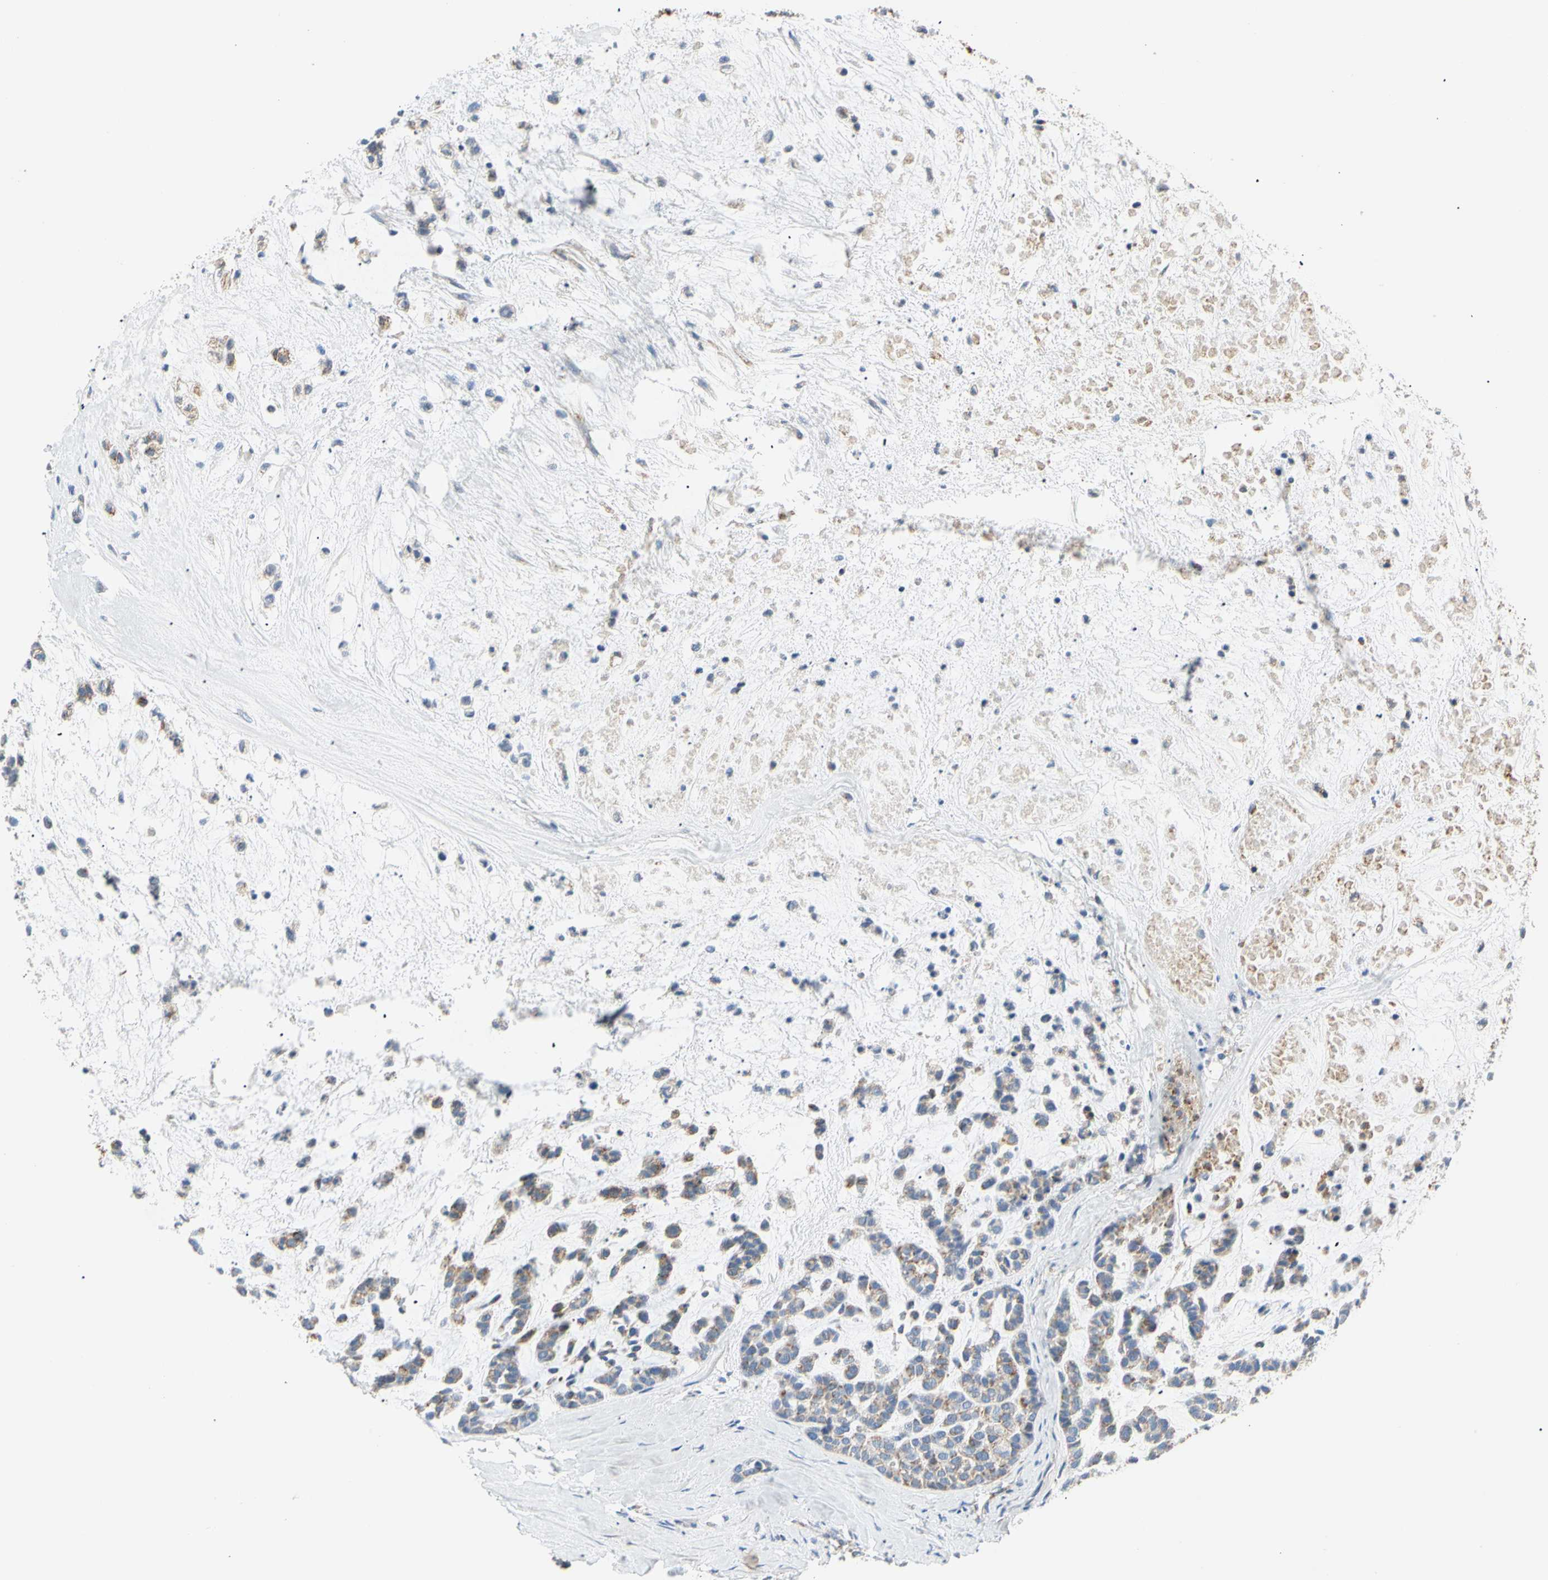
{"staining": {"intensity": "moderate", "quantity": ">75%", "location": "cytoplasmic/membranous"}, "tissue": "head and neck cancer", "cell_type": "Tumor cells", "image_type": "cancer", "snomed": [{"axis": "morphology", "description": "Adenocarcinoma, NOS"}, {"axis": "morphology", "description": "Adenoma, NOS"}, {"axis": "topography", "description": "Head-Neck"}], "caption": "Brown immunohistochemical staining in head and neck adenocarcinoma reveals moderate cytoplasmic/membranous positivity in approximately >75% of tumor cells. (DAB (3,3'-diaminobenzidine) IHC, brown staining for protein, blue staining for nuclei).", "gene": "ACAT1", "patient": {"sex": "female", "age": 55}}